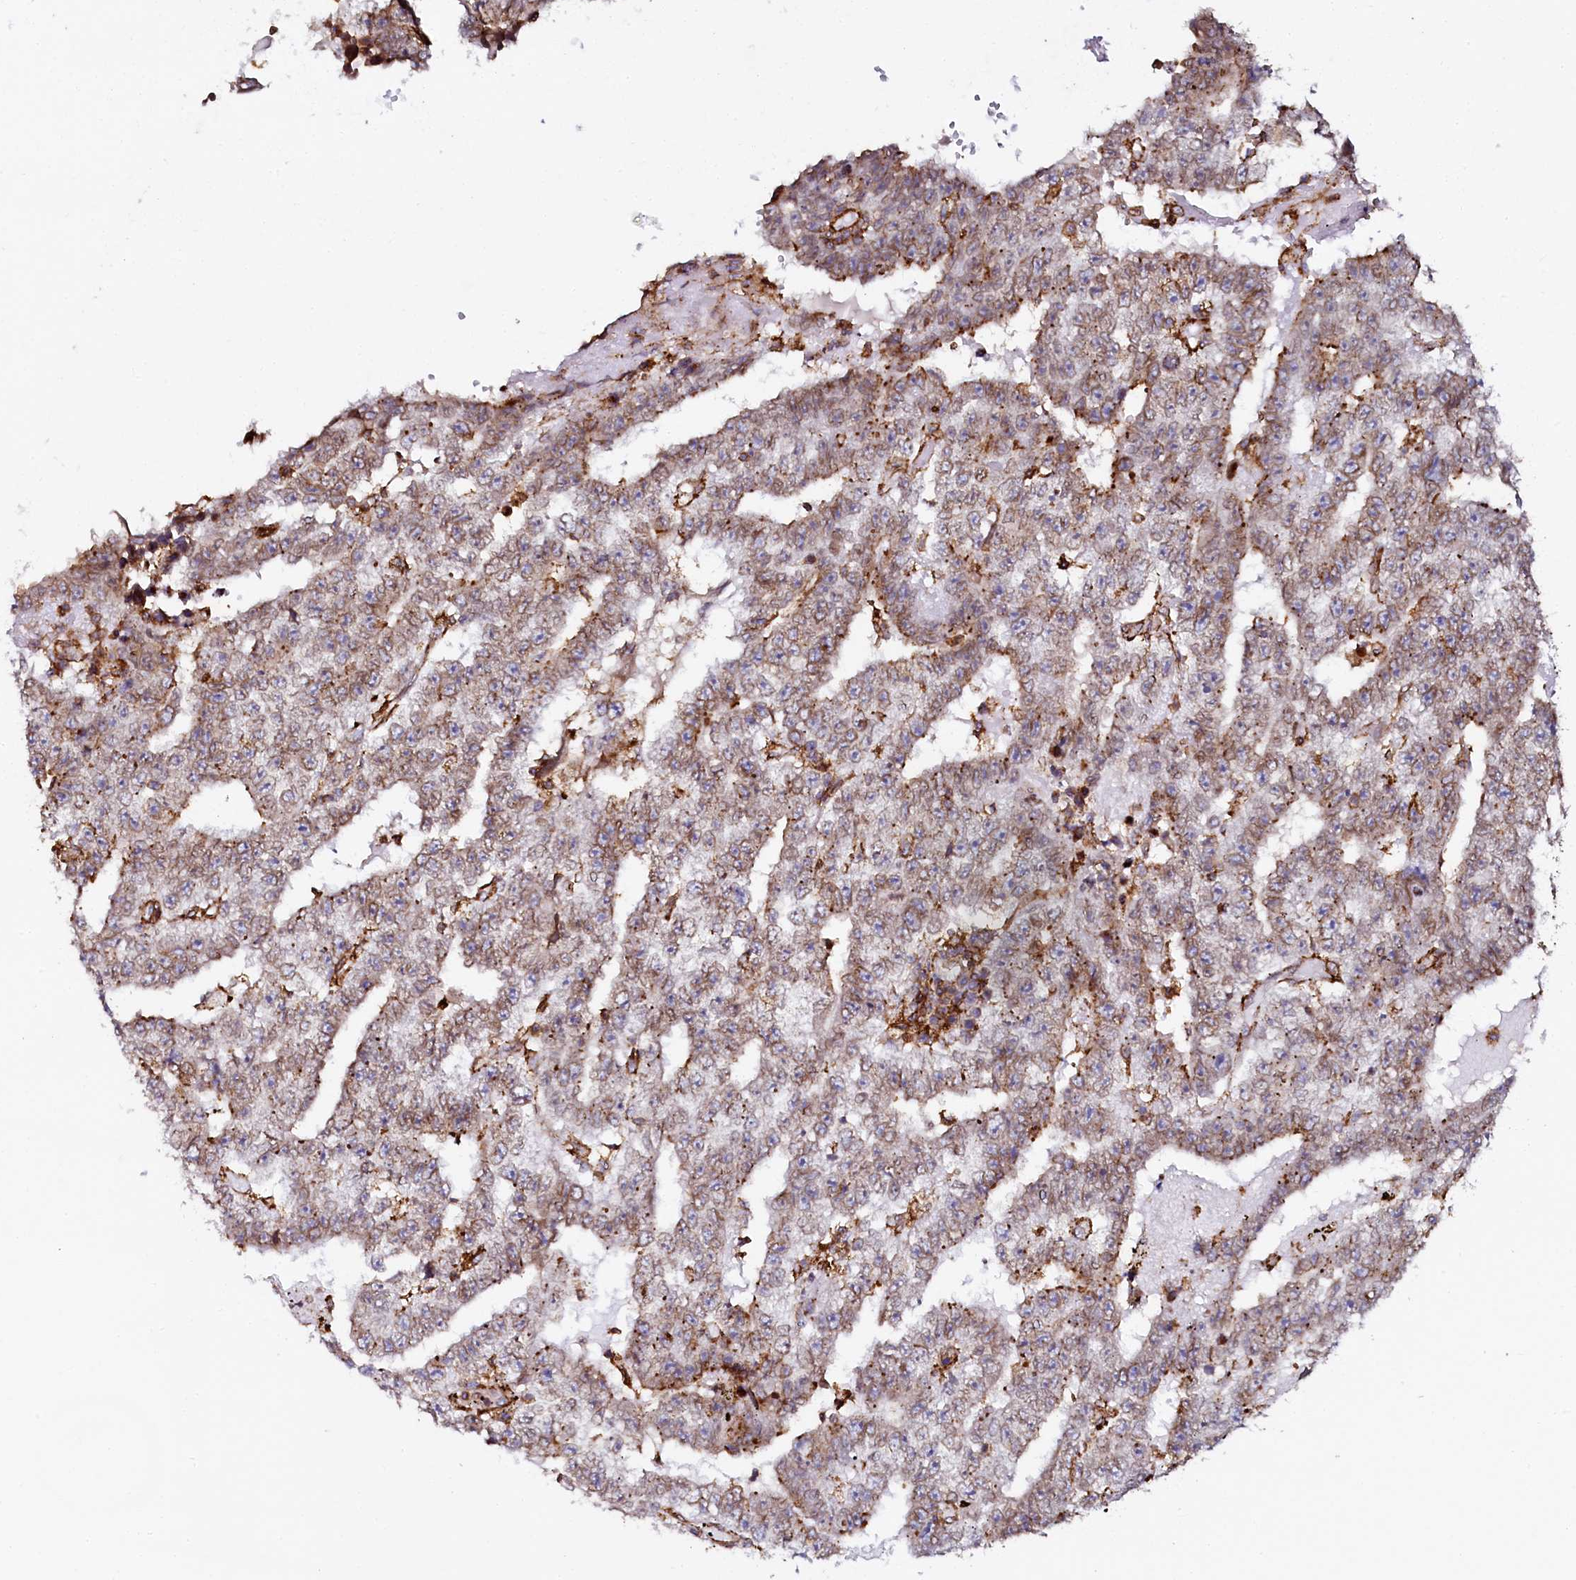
{"staining": {"intensity": "weak", "quantity": ">75%", "location": "cytoplasmic/membranous"}, "tissue": "testis cancer", "cell_type": "Tumor cells", "image_type": "cancer", "snomed": [{"axis": "morphology", "description": "Carcinoma, Embryonal, NOS"}, {"axis": "topography", "description": "Testis"}], "caption": "DAB immunohistochemical staining of human testis embryonal carcinoma demonstrates weak cytoplasmic/membranous protein staining in about >75% of tumor cells.", "gene": "AAAS", "patient": {"sex": "male", "age": 25}}